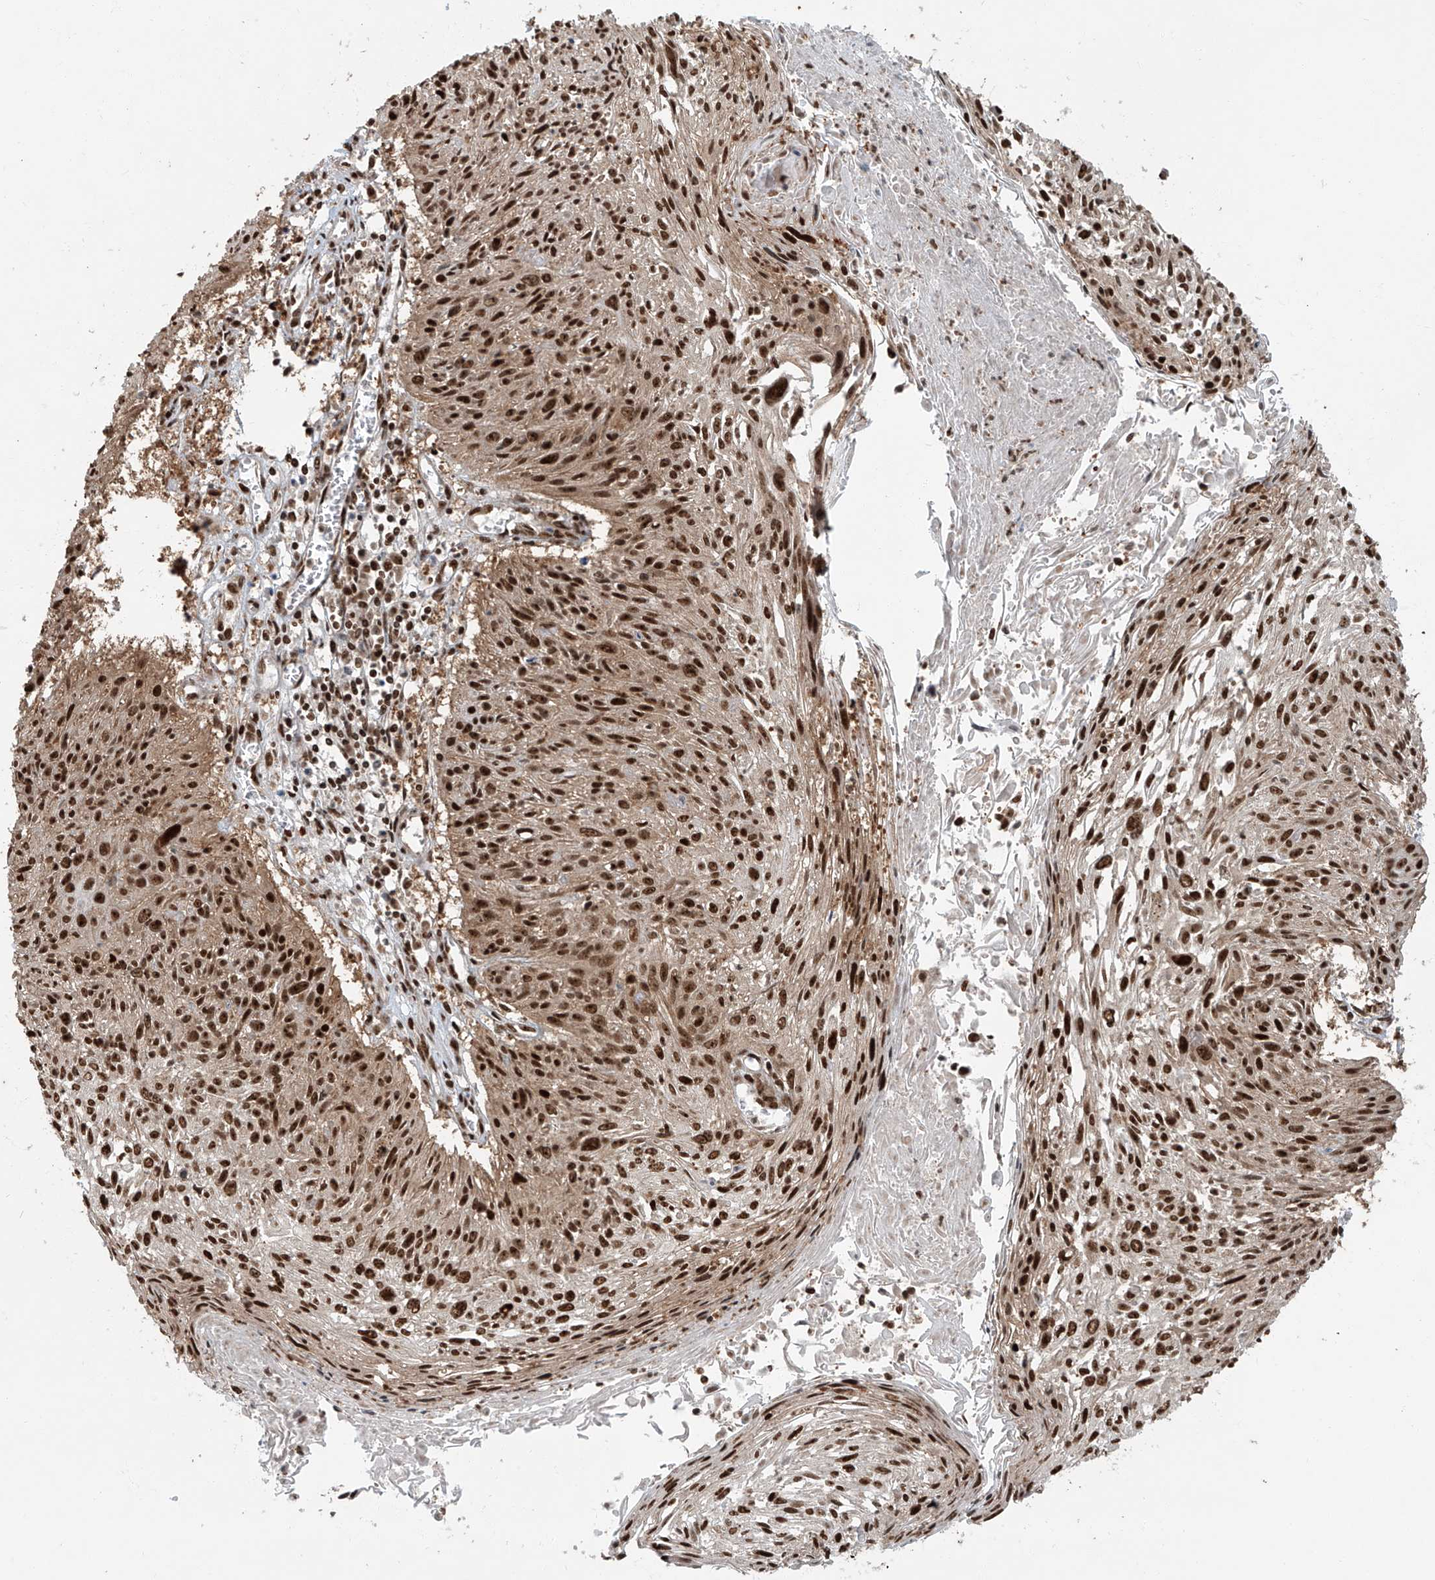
{"staining": {"intensity": "strong", "quantity": ">75%", "location": "nuclear"}, "tissue": "cervical cancer", "cell_type": "Tumor cells", "image_type": "cancer", "snomed": [{"axis": "morphology", "description": "Squamous cell carcinoma, NOS"}, {"axis": "topography", "description": "Cervix"}], "caption": "A micrograph of human cervical cancer stained for a protein demonstrates strong nuclear brown staining in tumor cells.", "gene": "FAM193B", "patient": {"sex": "female", "age": 51}}